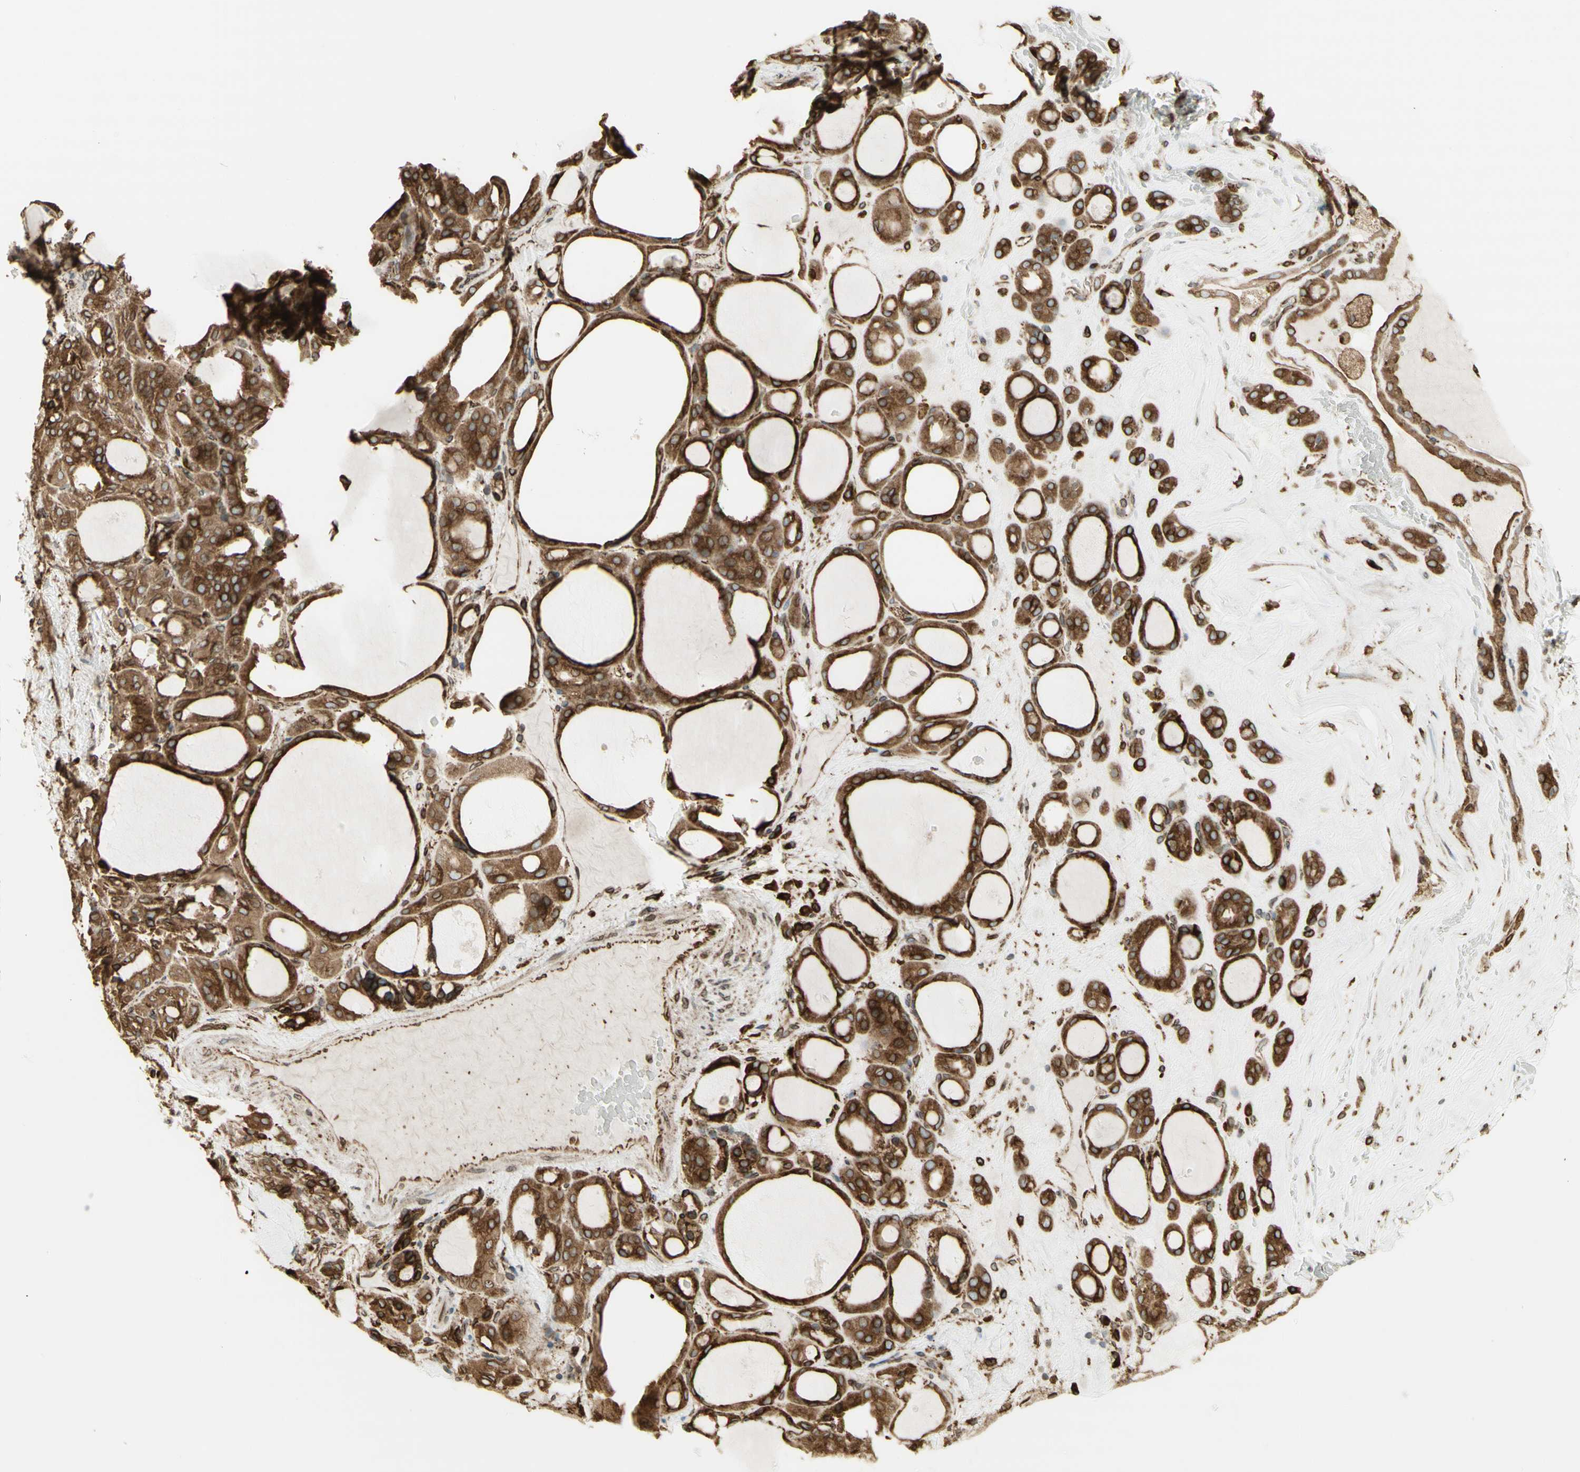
{"staining": {"intensity": "strong", "quantity": ">75%", "location": "cytoplasmic/membranous"}, "tissue": "thyroid gland", "cell_type": "Glandular cells", "image_type": "normal", "snomed": [{"axis": "morphology", "description": "Normal tissue, NOS"}, {"axis": "morphology", "description": "Carcinoma, NOS"}, {"axis": "topography", "description": "Thyroid gland"}], "caption": "Thyroid gland stained with DAB IHC reveals high levels of strong cytoplasmic/membranous staining in approximately >75% of glandular cells. (Brightfield microscopy of DAB IHC at high magnification).", "gene": "CANX", "patient": {"sex": "female", "age": 86}}